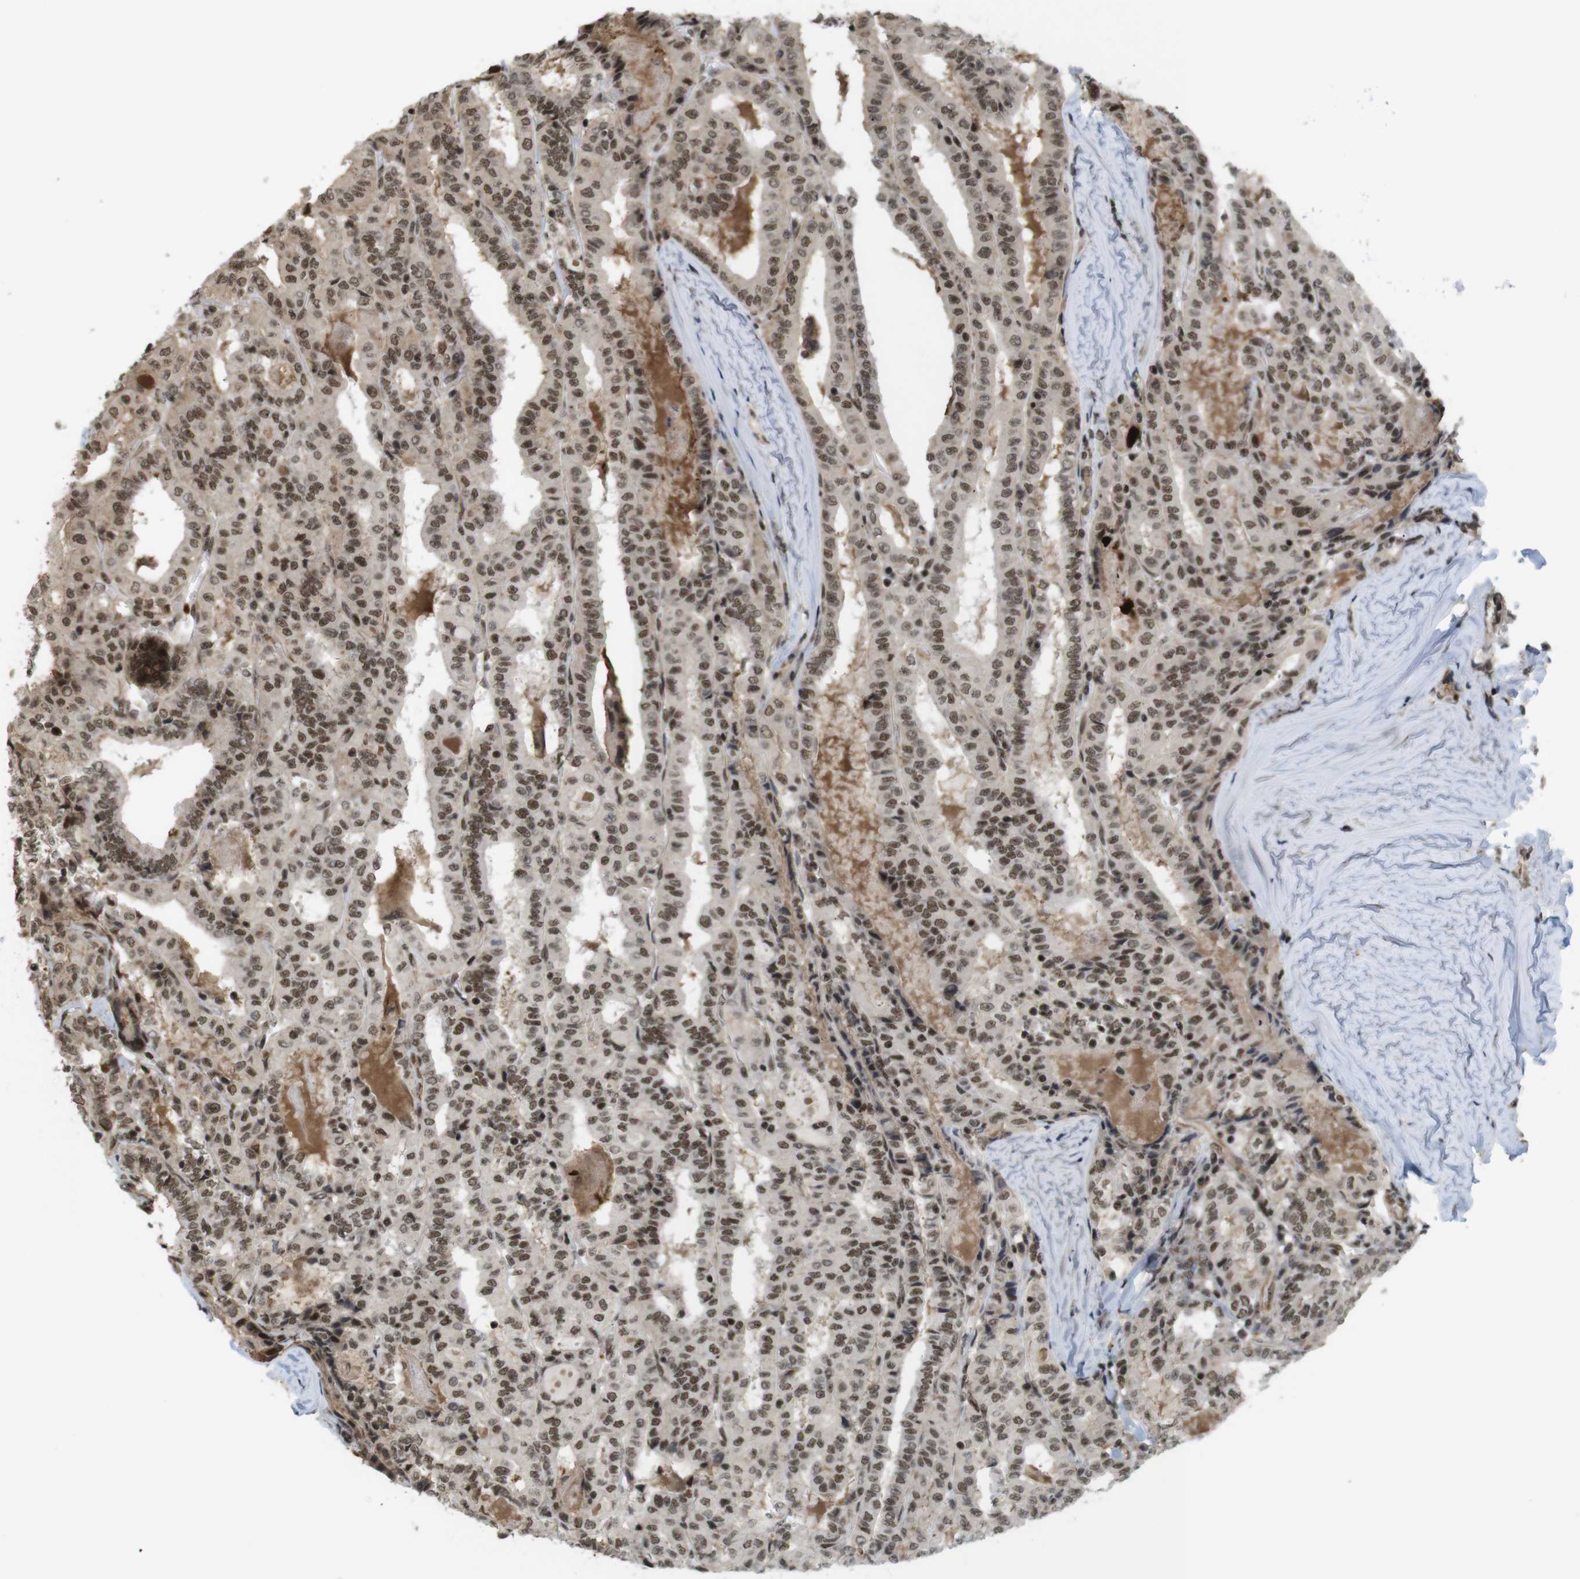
{"staining": {"intensity": "moderate", "quantity": ">75%", "location": "nuclear"}, "tissue": "thyroid cancer", "cell_type": "Tumor cells", "image_type": "cancer", "snomed": [{"axis": "morphology", "description": "Papillary adenocarcinoma, NOS"}, {"axis": "topography", "description": "Thyroid gland"}], "caption": "Tumor cells exhibit medium levels of moderate nuclear expression in approximately >75% of cells in thyroid cancer.", "gene": "SP2", "patient": {"sex": "female", "age": 42}}